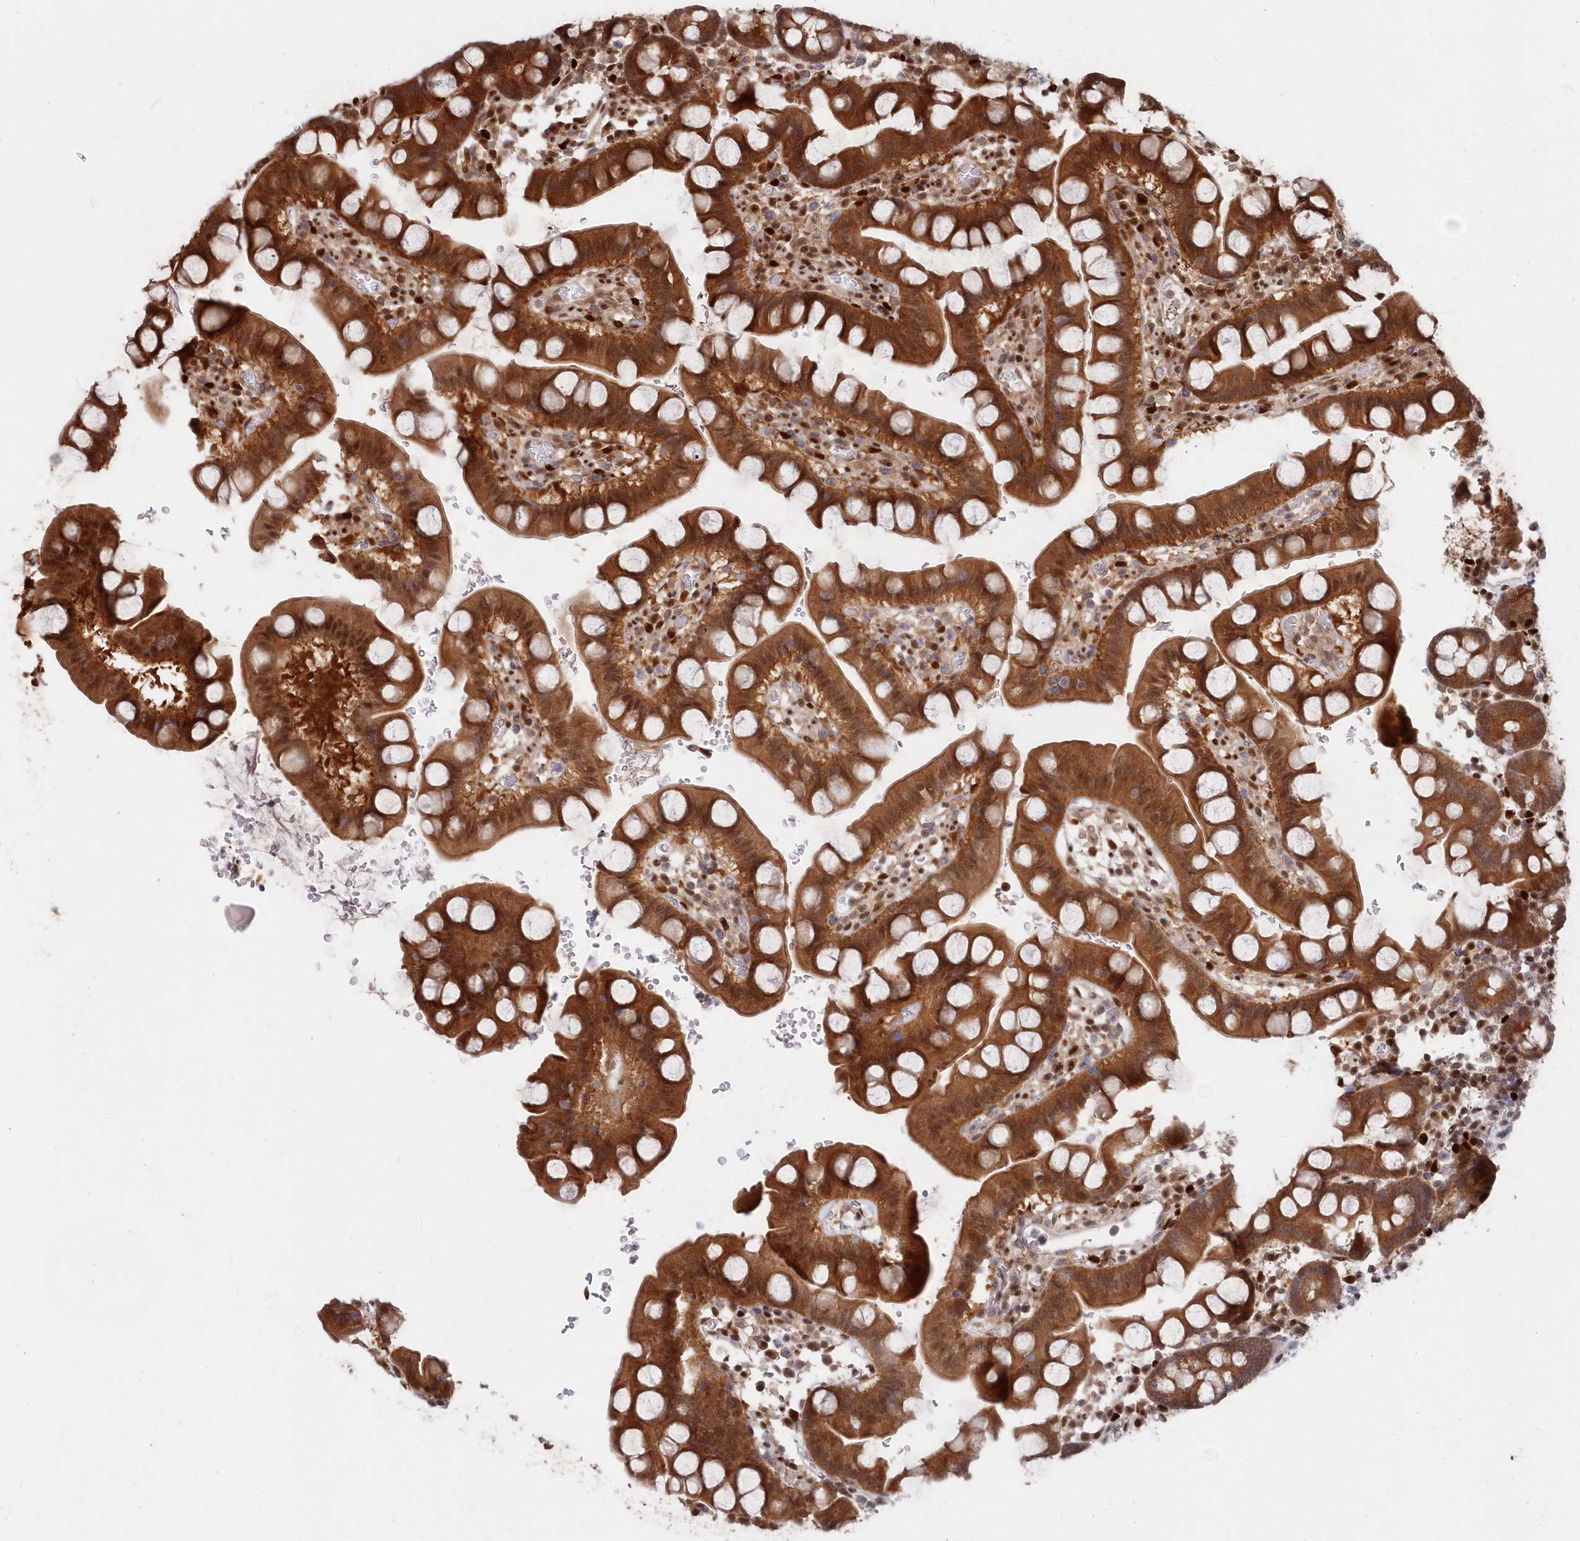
{"staining": {"intensity": "strong", "quantity": ">75%", "location": "cytoplasmic/membranous,nuclear"}, "tissue": "small intestine", "cell_type": "Glandular cells", "image_type": "normal", "snomed": [{"axis": "morphology", "description": "Normal tissue, NOS"}, {"axis": "topography", "description": "Stomach, upper"}, {"axis": "topography", "description": "Stomach, lower"}, {"axis": "topography", "description": "Small intestine"}], "caption": "IHC image of benign small intestine: human small intestine stained using immunohistochemistry (IHC) displays high levels of strong protein expression localized specifically in the cytoplasmic/membranous,nuclear of glandular cells, appearing as a cytoplasmic/membranous,nuclear brown color.", "gene": "ABHD14B", "patient": {"sex": "male", "age": 68}}